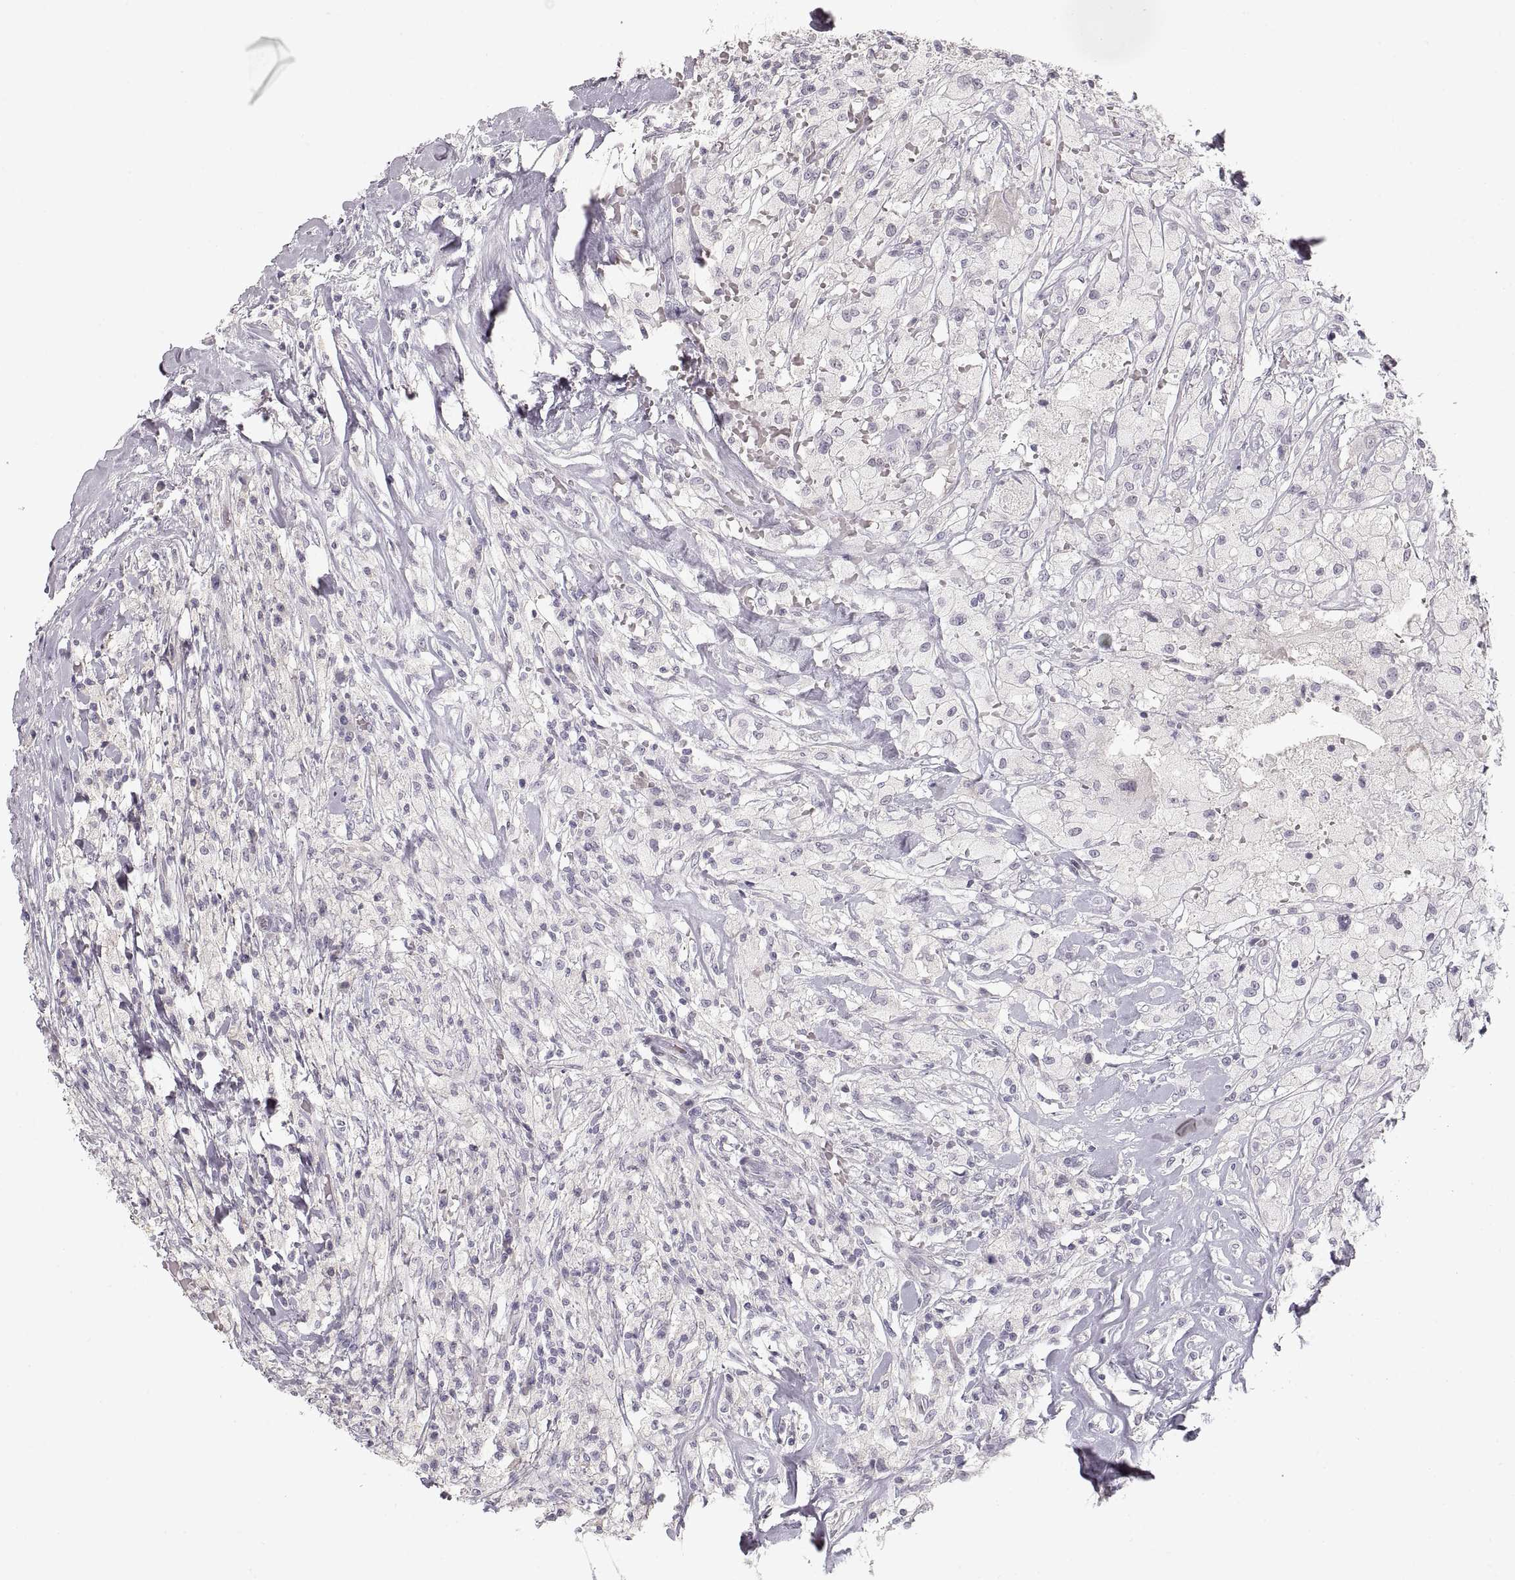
{"staining": {"intensity": "negative", "quantity": "none", "location": "none"}, "tissue": "testis cancer", "cell_type": "Tumor cells", "image_type": "cancer", "snomed": [{"axis": "morphology", "description": "Necrosis, NOS"}, {"axis": "morphology", "description": "Carcinoma, Embryonal, NOS"}, {"axis": "topography", "description": "Testis"}], "caption": "Protein analysis of testis embryonal carcinoma shows no significant expression in tumor cells.", "gene": "PCSK2", "patient": {"sex": "male", "age": 19}}